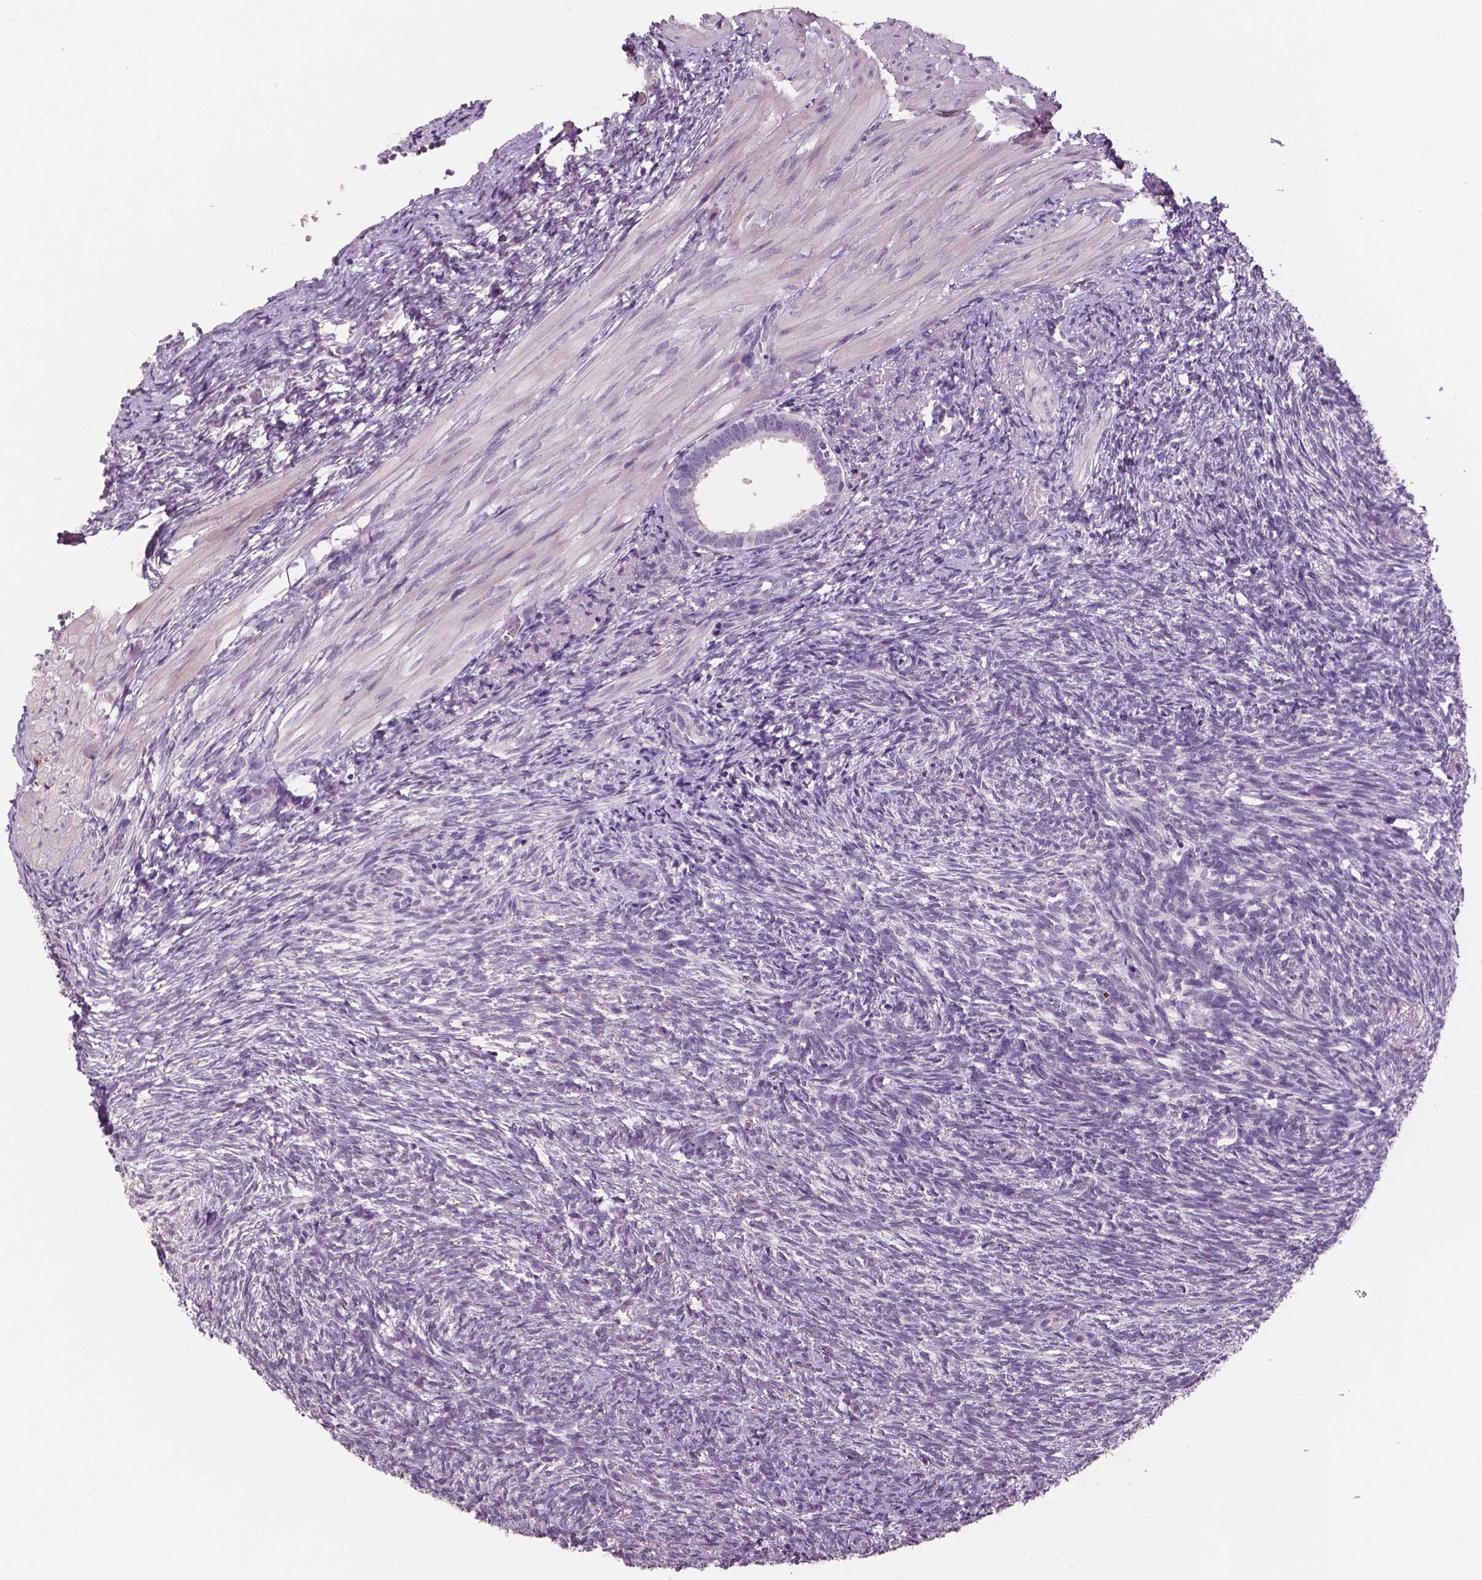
{"staining": {"intensity": "negative", "quantity": "none", "location": "none"}, "tissue": "ovary", "cell_type": "Ovarian stroma cells", "image_type": "normal", "snomed": [{"axis": "morphology", "description": "Normal tissue, NOS"}, {"axis": "topography", "description": "Ovary"}], "caption": "The histopathology image reveals no staining of ovarian stroma cells in benign ovary.", "gene": "NECAB1", "patient": {"sex": "female", "age": 46}}